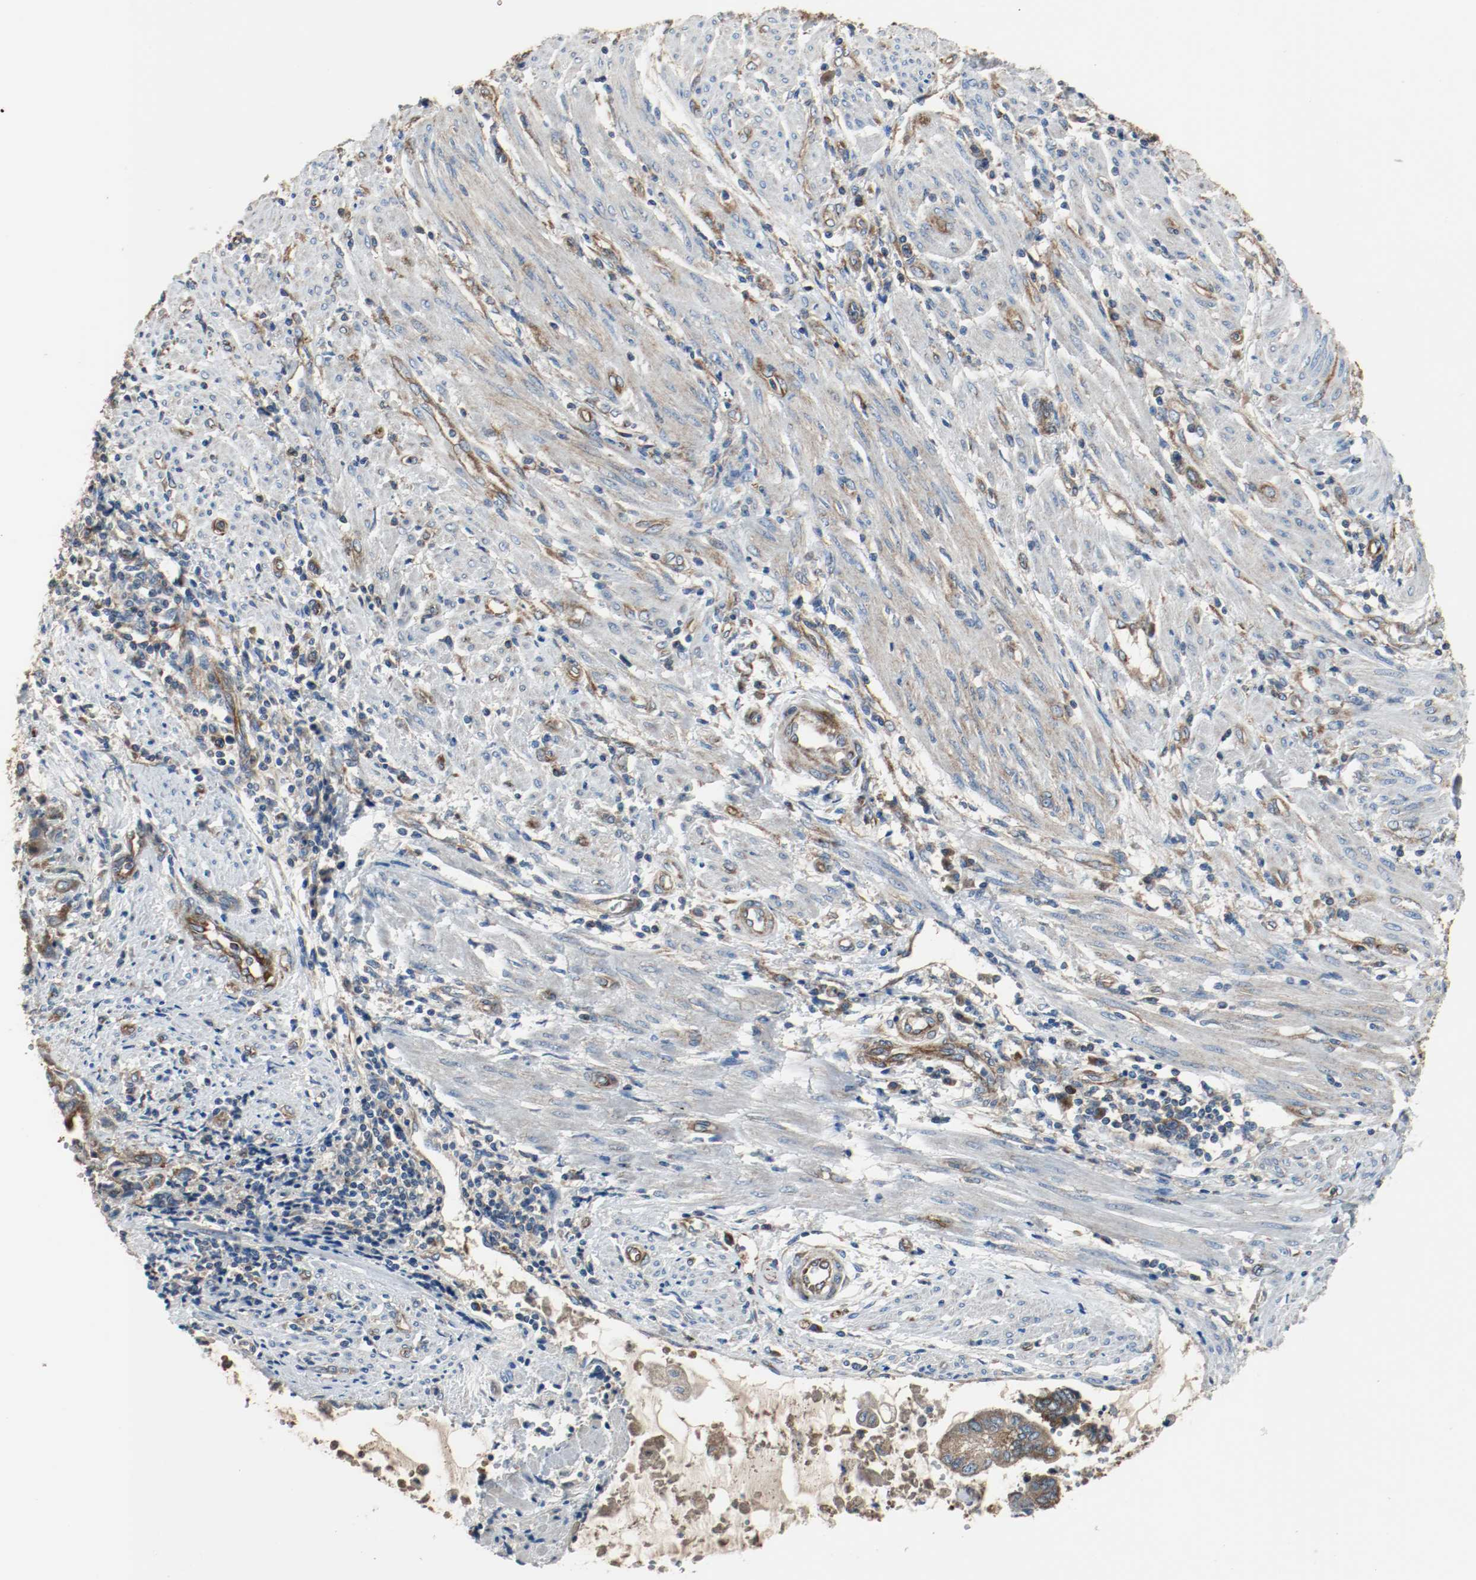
{"staining": {"intensity": "moderate", "quantity": ">75%", "location": "cytoplasmic/membranous"}, "tissue": "endometrial cancer", "cell_type": "Tumor cells", "image_type": "cancer", "snomed": [{"axis": "morphology", "description": "Adenocarcinoma, NOS"}, {"axis": "topography", "description": "Uterus"}, {"axis": "topography", "description": "Endometrium"}], "caption": "Immunohistochemical staining of human adenocarcinoma (endometrial) displays medium levels of moderate cytoplasmic/membranous protein positivity in approximately >75% of tumor cells. The protein is stained brown, and the nuclei are stained in blue (DAB (3,3'-diaminobenzidine) IHC with brightfield microscopy, high magnification).", "gene": "TUBA3D", "patient": {"sex": "female", "age": 70}}